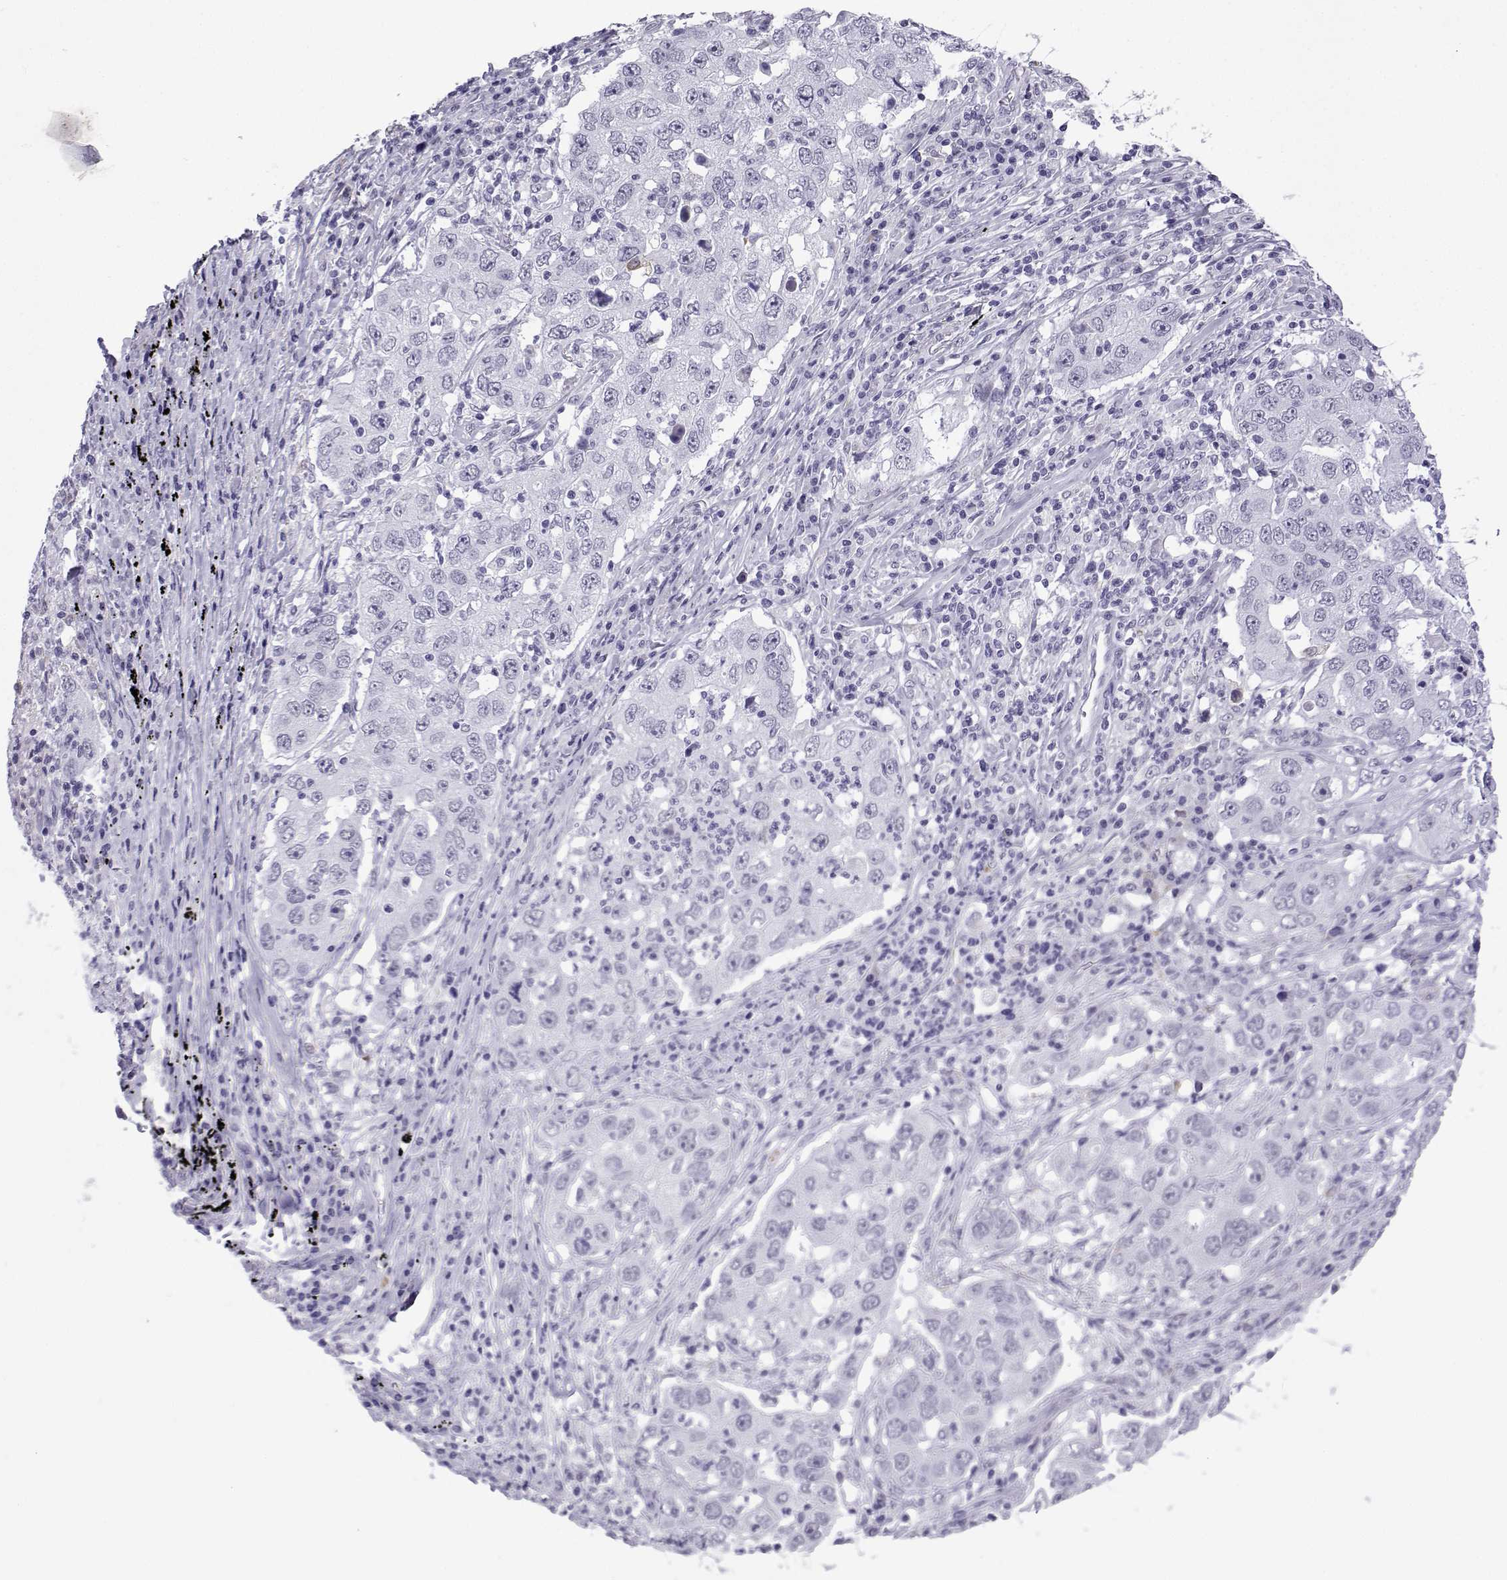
{"staining": {"intensity": "negative", "quantity": "none", "location": "none"}, "tissue": "lung cancer", "cell_type": "Tumor cells", "image_type": "cancer", "snomed": [{"axis": "morphology", "description": "Adenocarcinoma, NOS"}, {"axis": "topography", "description": "Lung"}], "caption": "The image displays no staining of tumor cells in lung adenocarcinoma. The staining is performed using DAB (3,3'-diaminobenzidine) brown chromogen with nuclei counter-stained in using hematoxylin.", "gene": "MRGBP", "patient": {"sex": "male", "age": 73}}